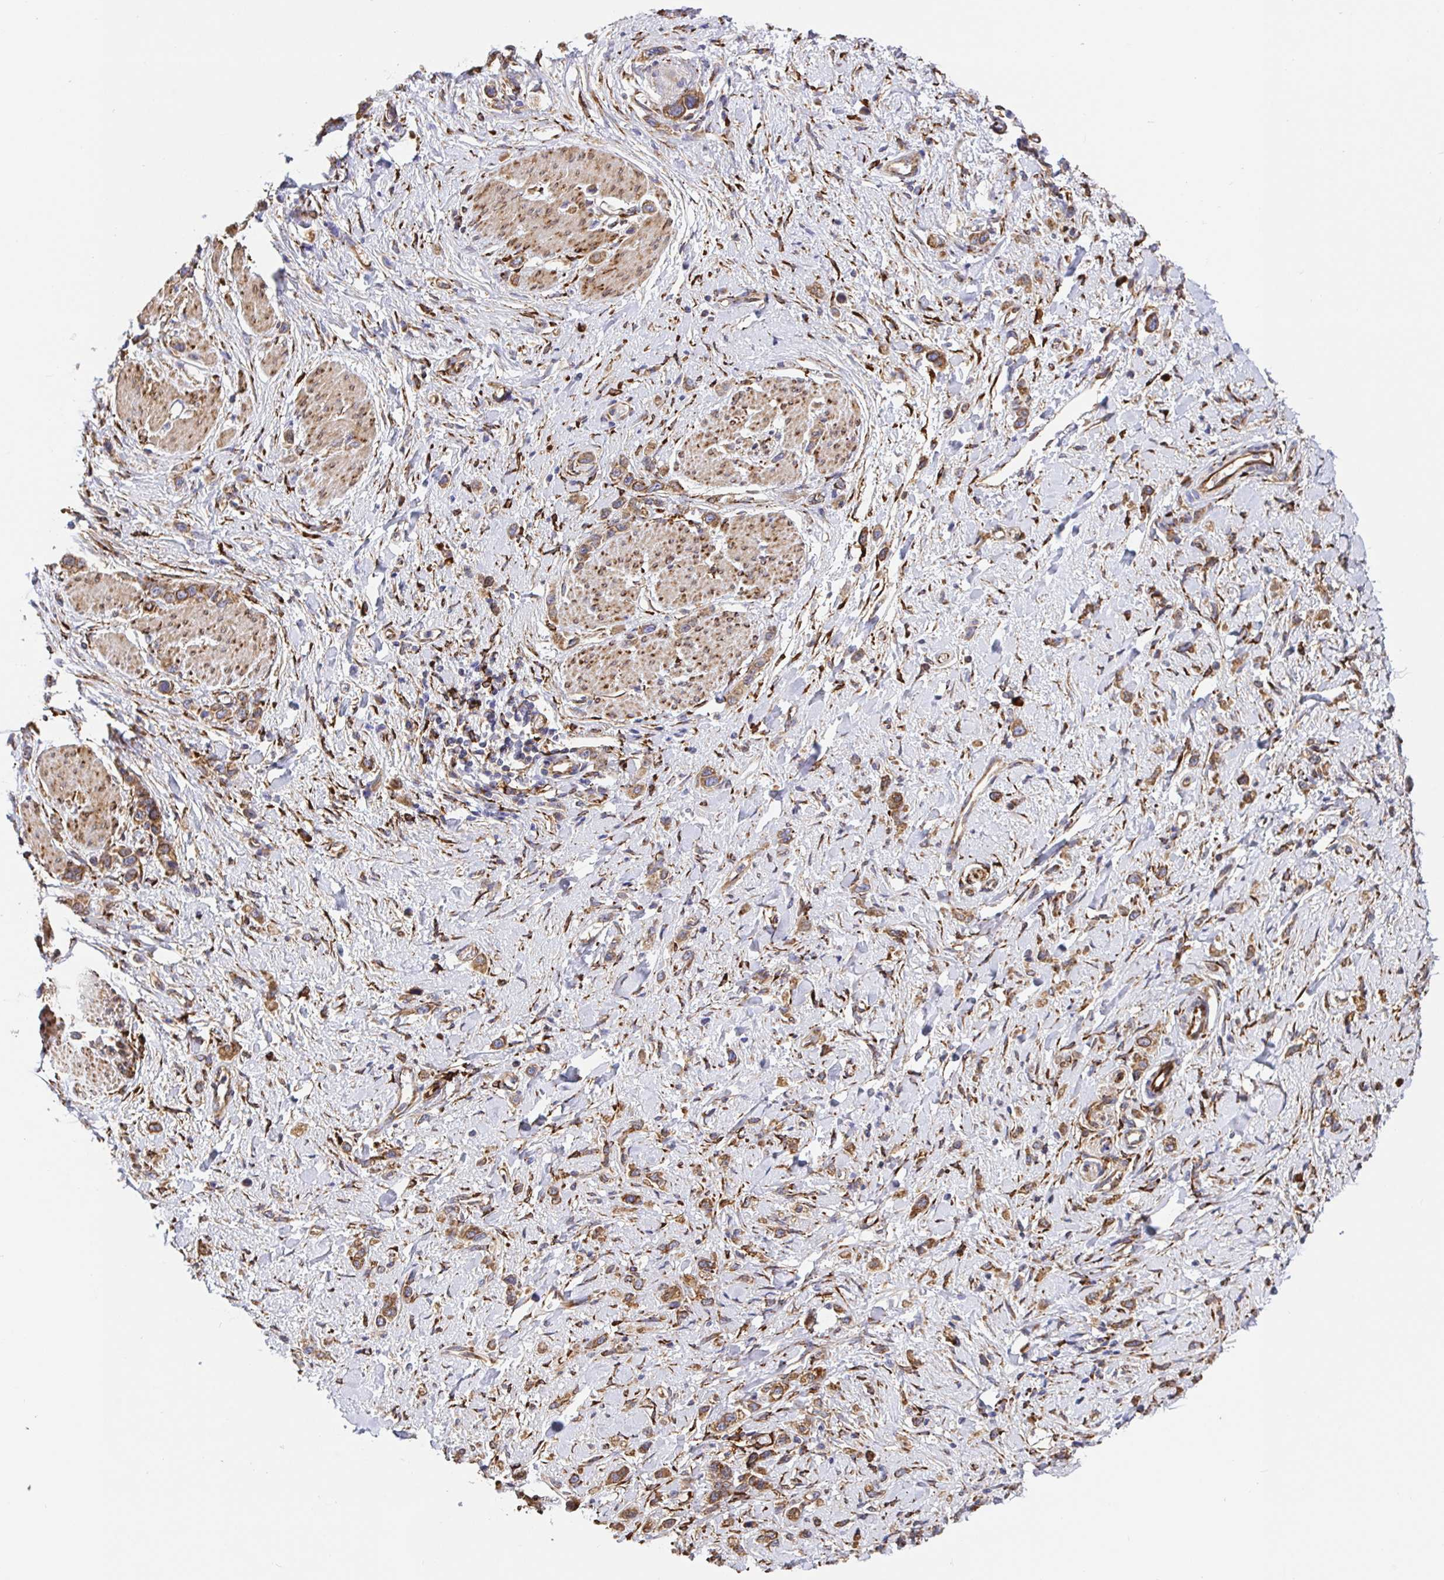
{"staining": {"intensity": "moderate", "quantity": ">75%", "location": "cytoplasmic/membranous"}, "tissue": "stomach cancer", "cell_type": "Tumor cells", "image_type": "cancer", "snomed": [{"axis": "morphology", "description": "Adenocarcinoma, NOS"}, {"axis": "topography", "description": "Stomach"}], "caption": "Stomach cancer (adenocarcinoma) was stained to show a protein in brown. There is medium levels of moderate cytoplasmic/membranous positivity in about >75% of tumor cells. The protein is stained brown, and the nuclei are stained in blue (DAB (3,3'-diaminobenzidine) IHC with brightfield microscopy, high magnification).", "gene": "MAOA", "patient": {"sex": "female", "age": 65}}